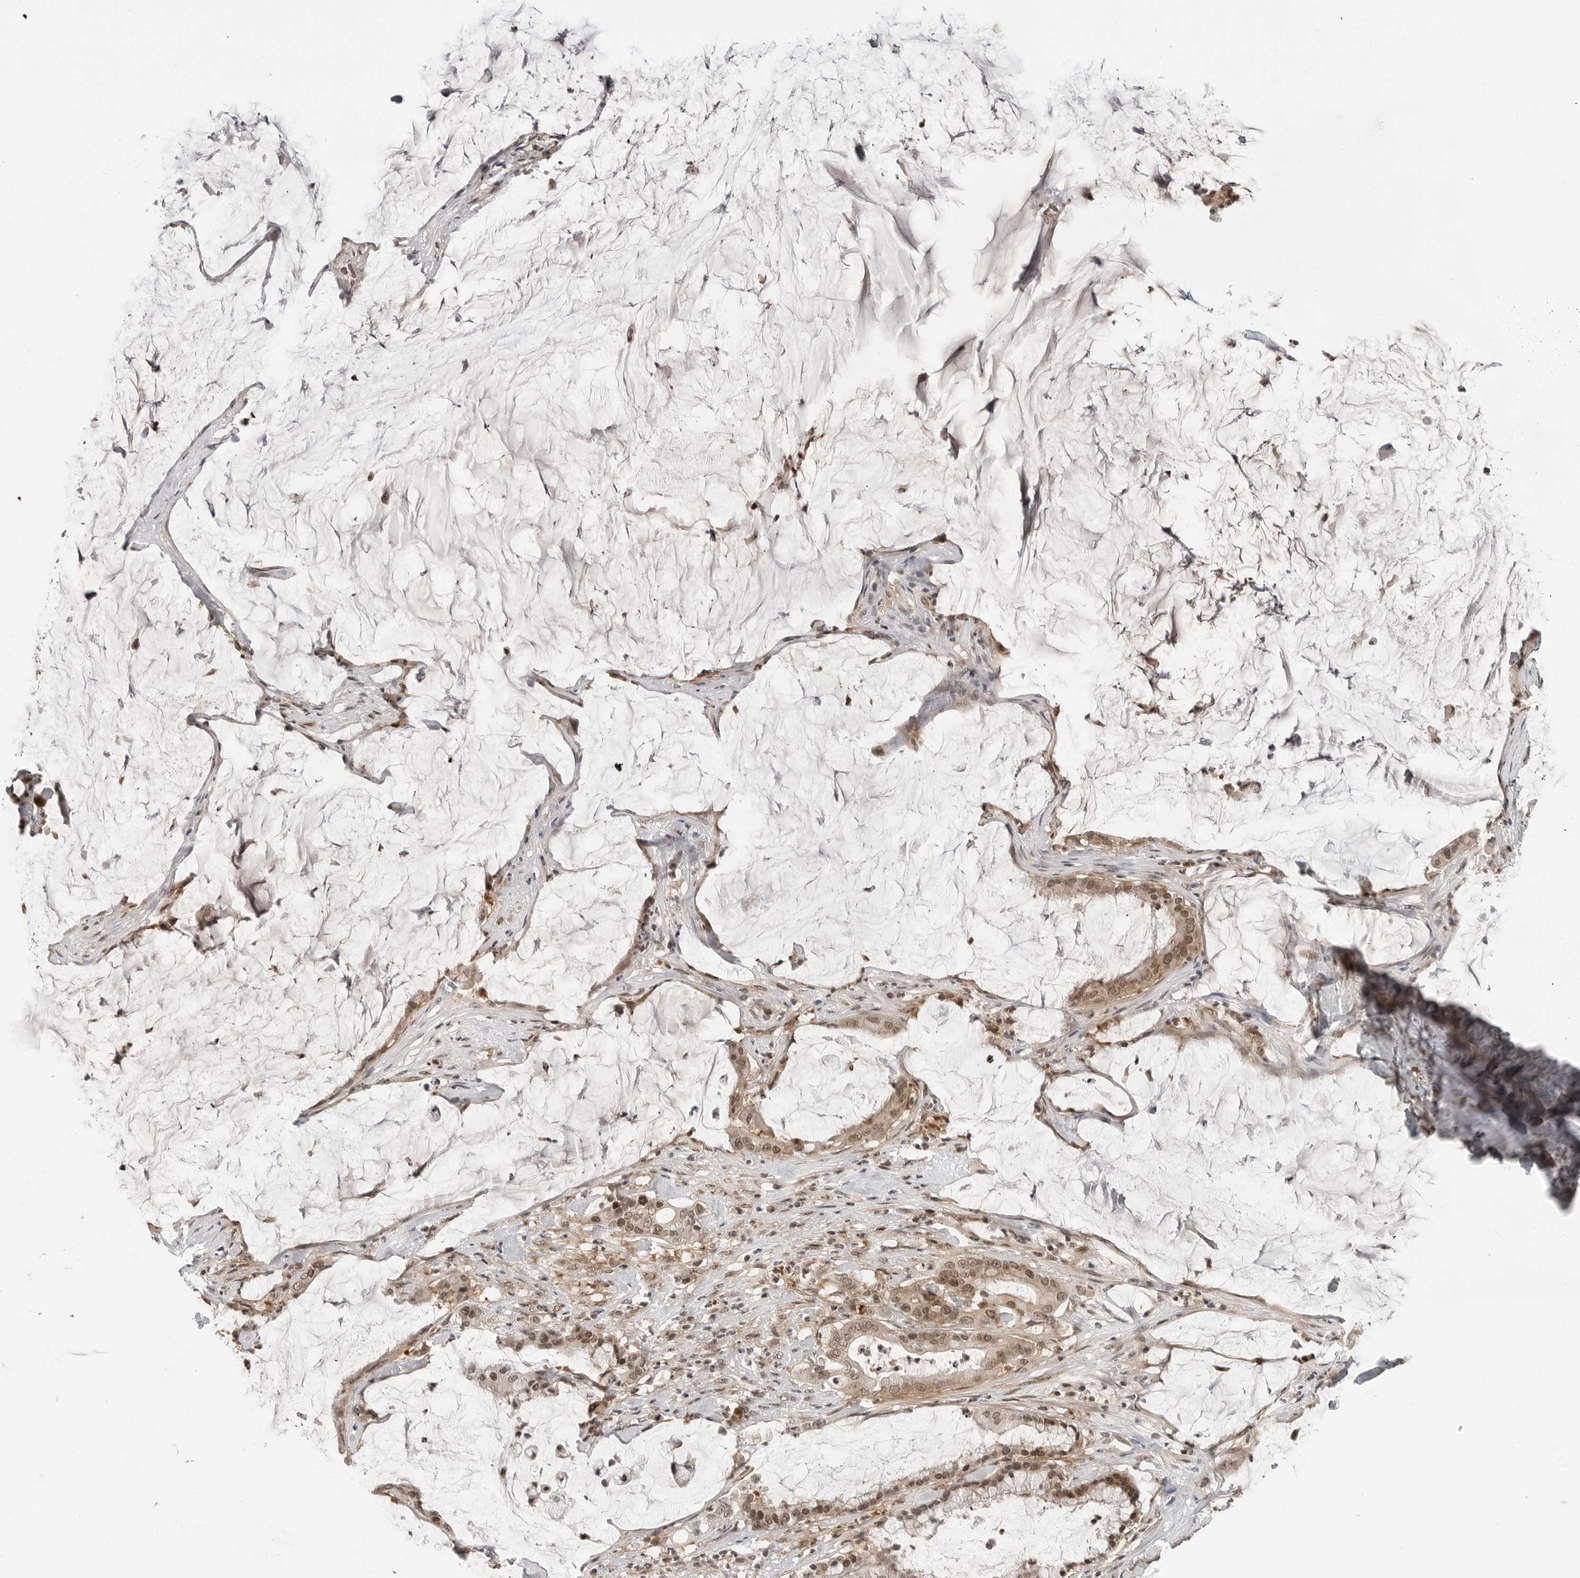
{"staining": {"intensity": "moderate", "quantity": ">75%", "location": "cytoplasmic/membranous,nuclear"}, "tissue": "pancreatic cancer", "cell_type": "Tumor cells", "image_type": "cancer", "snomed": [{"axis": "morphology", "description": "Adenocarcinoma, NOS"}, {"axis": "topography", "description": "Pancreas"}], "caption": "High-power microscopy captured an immunohistochemistry micrograph of pancreatic adenocarcinoma, revealing moderate cytoplasmic/membranous and nuclear expression in about >75% of tumor cells. The protein of interest is shown in brown color, while the nuclei are stained blue.", "gene": "C8orf33", "patient": {"sex": "male", "age": 41}}